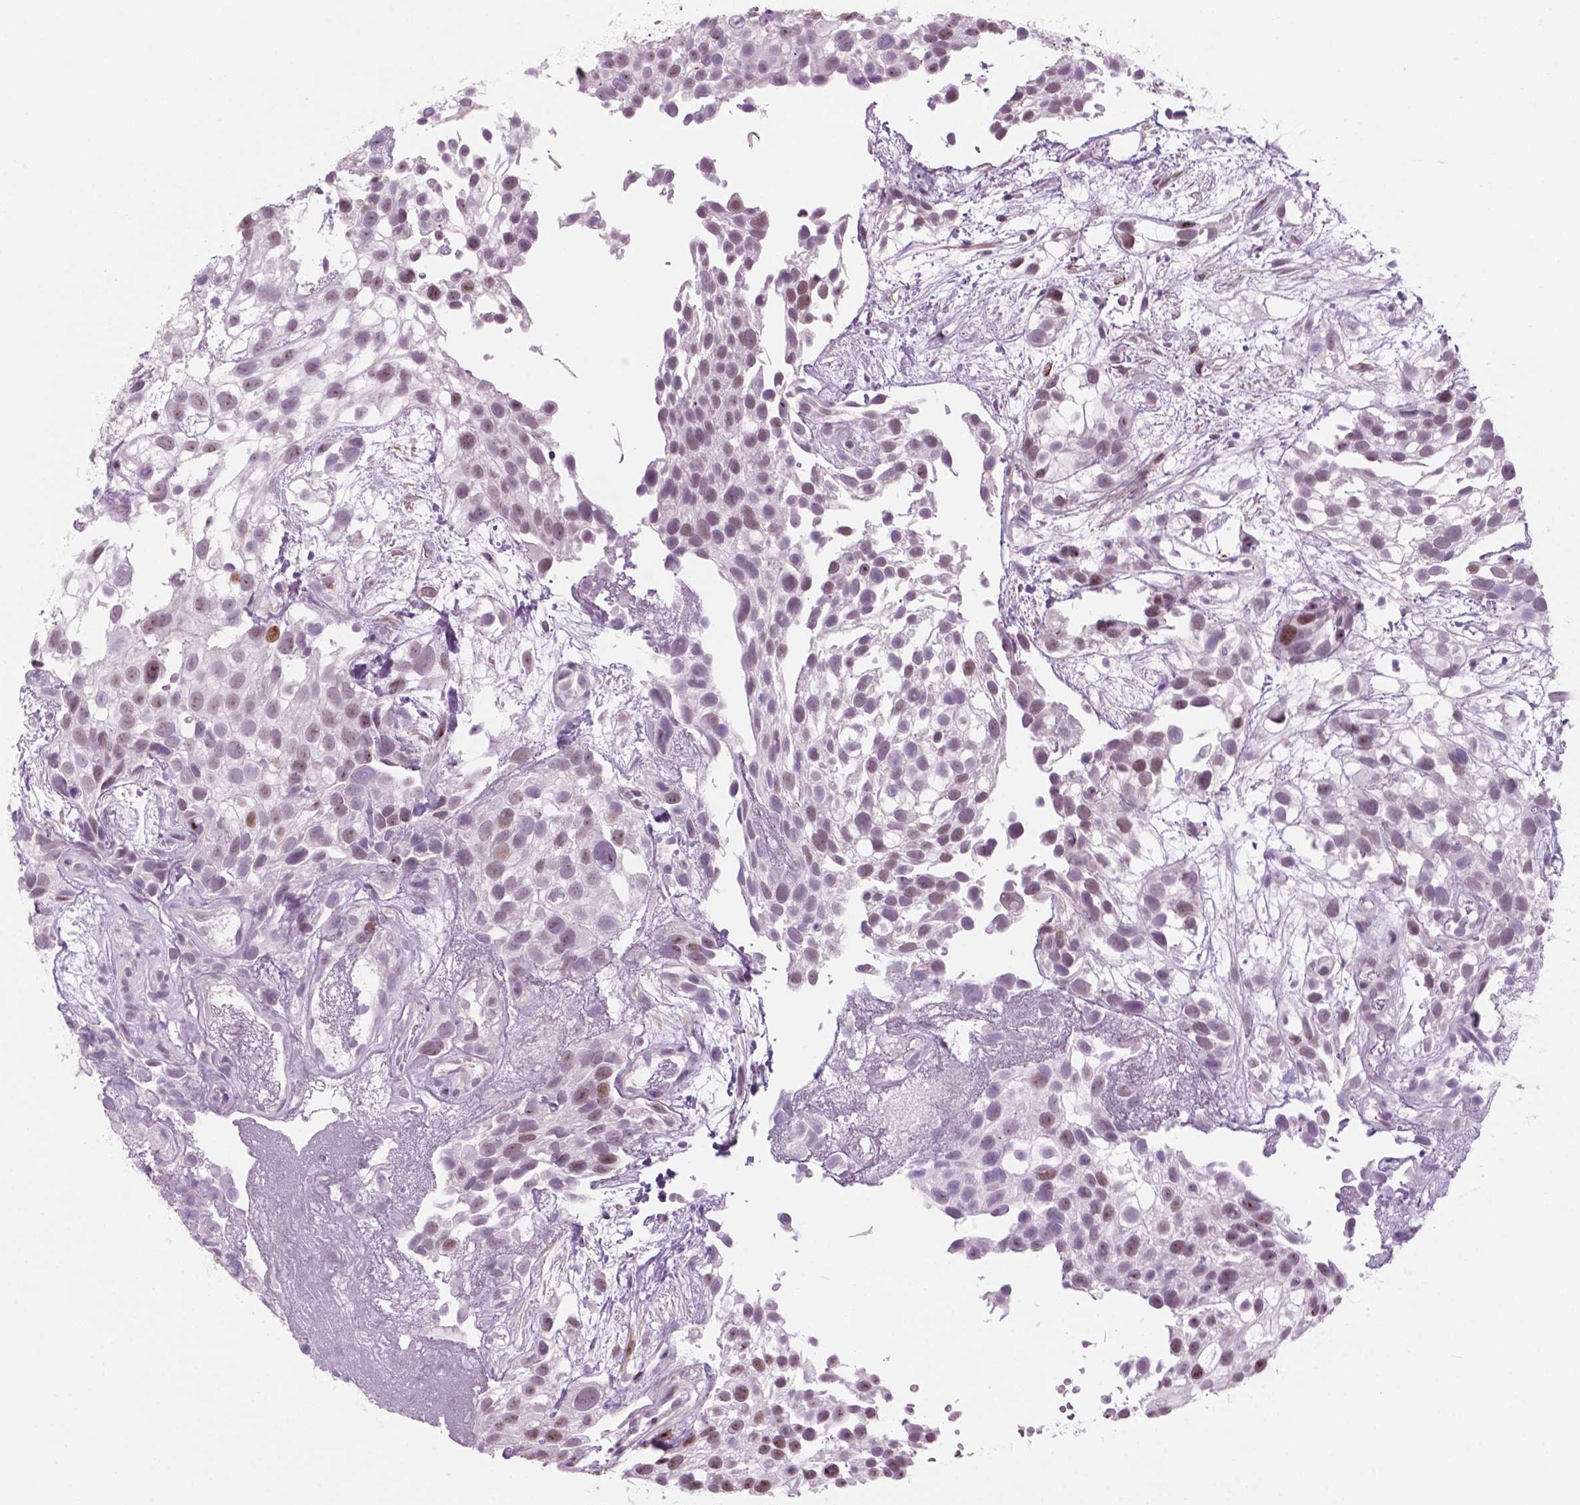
{"staining": {"intensity": "moderate", "quantity": "25%-75%", "location": "nuclear"}, "tissue": "urothelial cancer", "cell_type": "Tumor cells", "image_type": "cancer", "snomed": [{"axis": "morphology", "description": "Urothelial carcinoma, High grade"}, {"axis": "topography", "description": "Urinary bladder"}], "caption": "This photomicrograph shows IHC staining of human urothelial carcinoma (high-grade), with medium moderate nuclear expression in about 25%-75% of tumor cells.", "gene": "ZNF853", "patient": {"sex": "male", "age": 56}}